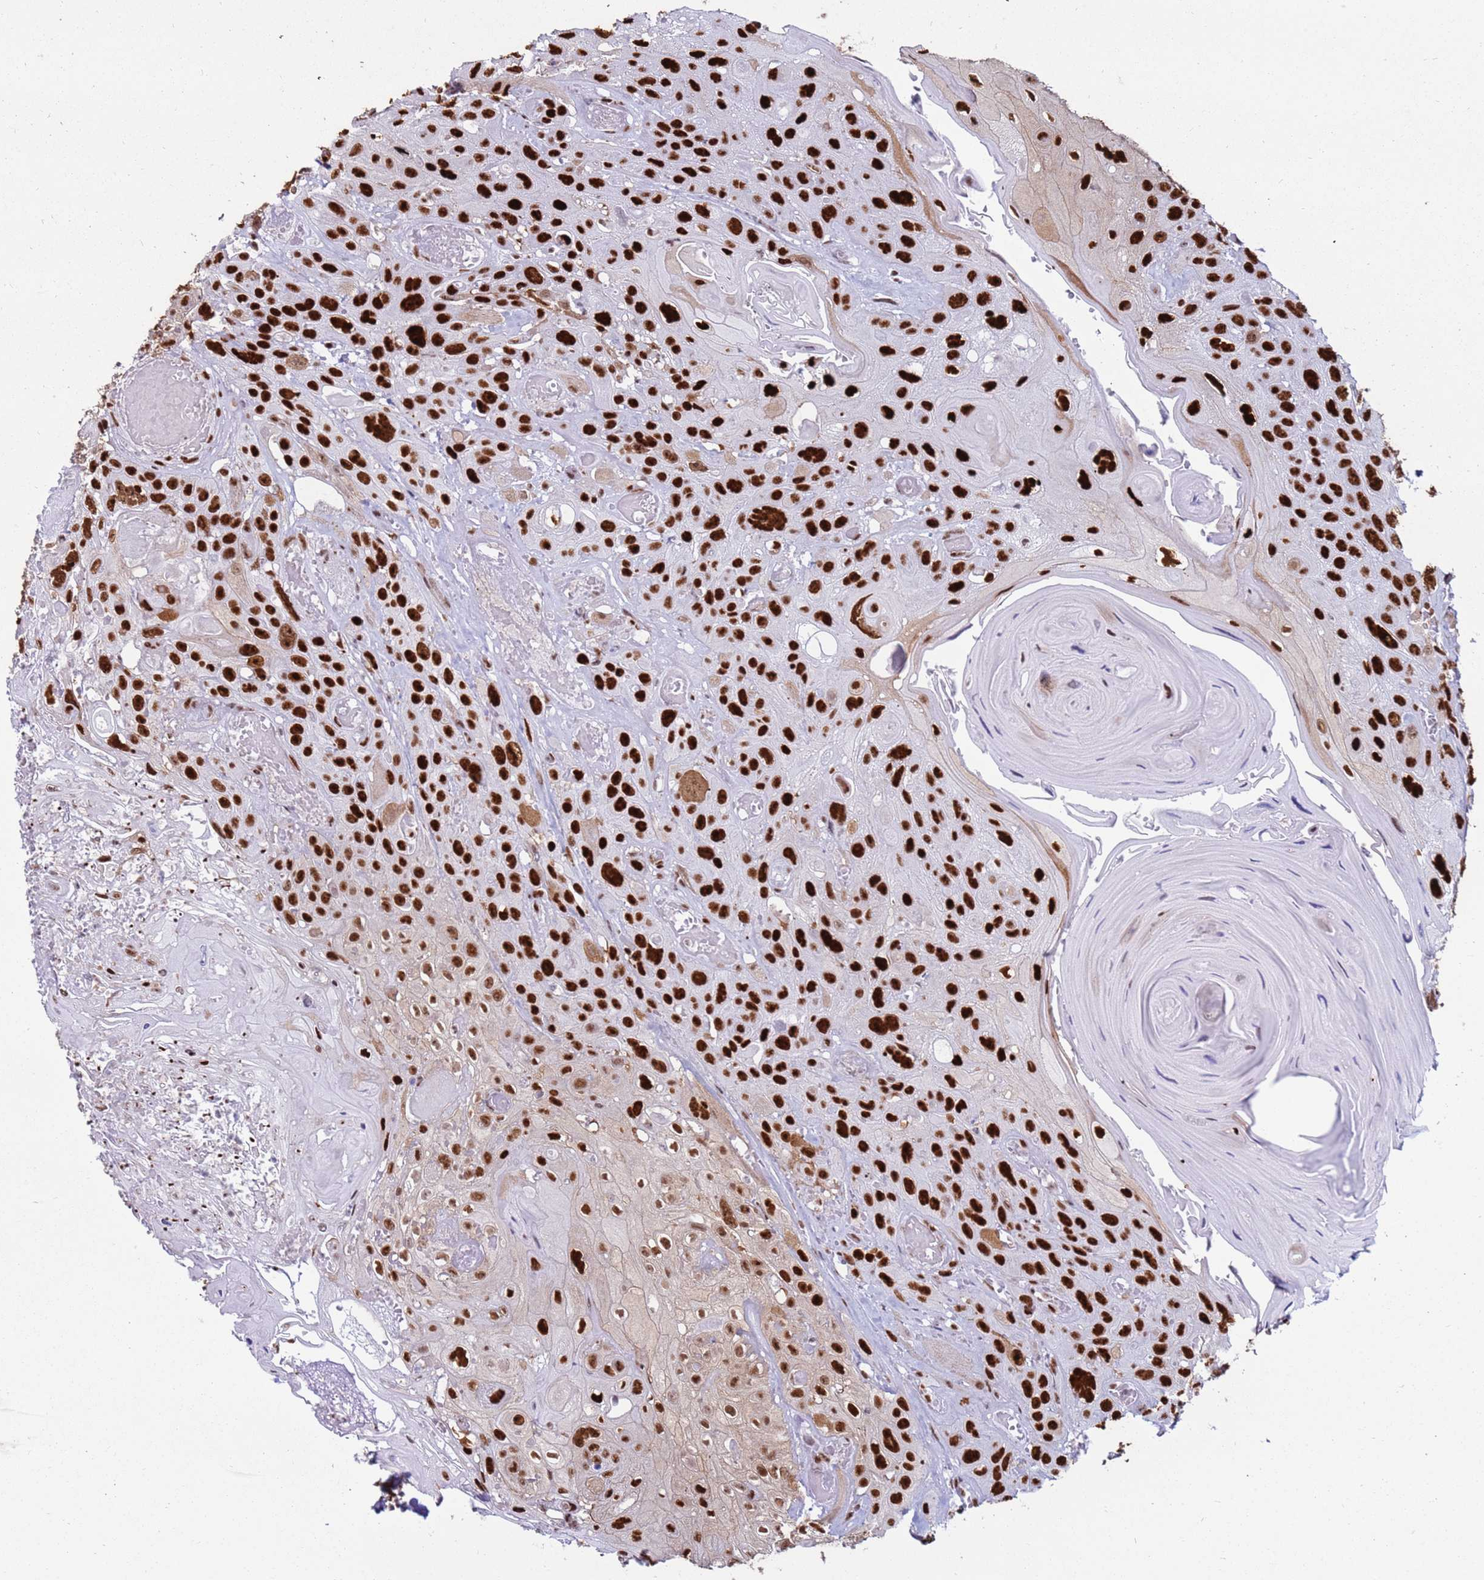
{"staining": {"intensity": "strong", "quantity": ">75%", "location": "nuclear"}, "tissue": "head and neck cancer", "cell_type": "Tumor cells", "image_type": "cancer", "snomed": [{"axis": "morphology", "description": "Squamous cell carcinoma, NOS"}, {"axis": "topography", "description": "Head-Neck"}], "caption": "Immunohistochemistry of head and neck squamous cell carcinoma displays high levels of strong nuclear expression in approximately >75% of tumor cells.", "gene": "KPNA4", "patient": {"sex": "female", "age": 59}}